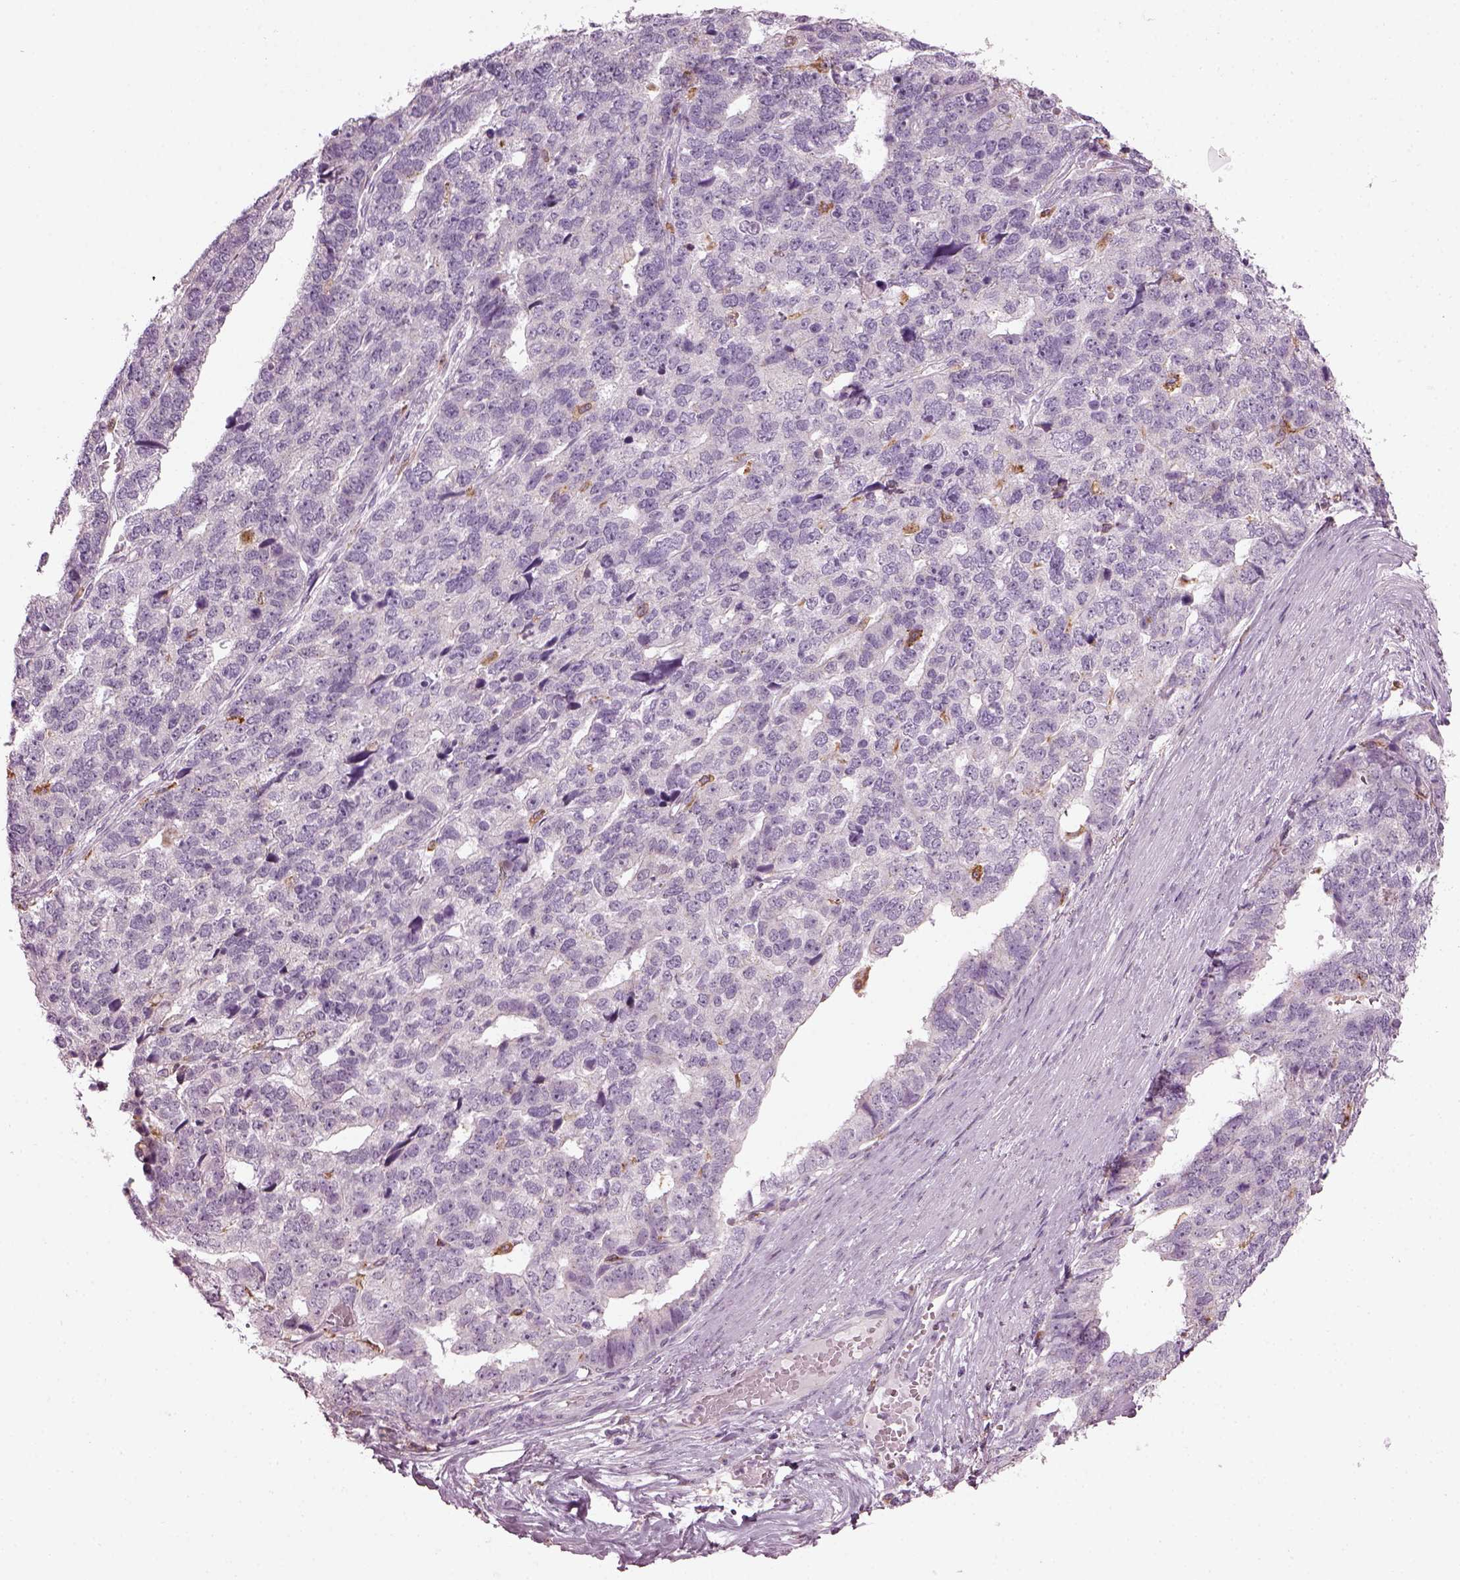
{"staining": {"intensity": "negative", "quantity": "none", "location": "none"}, "tissue": "stomach cancer", "cell_type": "Tumor cells", "image_type": "cancer", "snomed": [{"axis": "morphology", "description": "Adenocarcinoma, NOS"}, {"axis": "topography", "description": "Stomach"}], "caption": "An IHC image of stomach cancer (adenocarcinoma) is shown. There is no staining in tumor cells of stomach cancer (adenocarcinoma).", "gene": "TMEM231", "patient": {"sex": "male", "age": 69}}